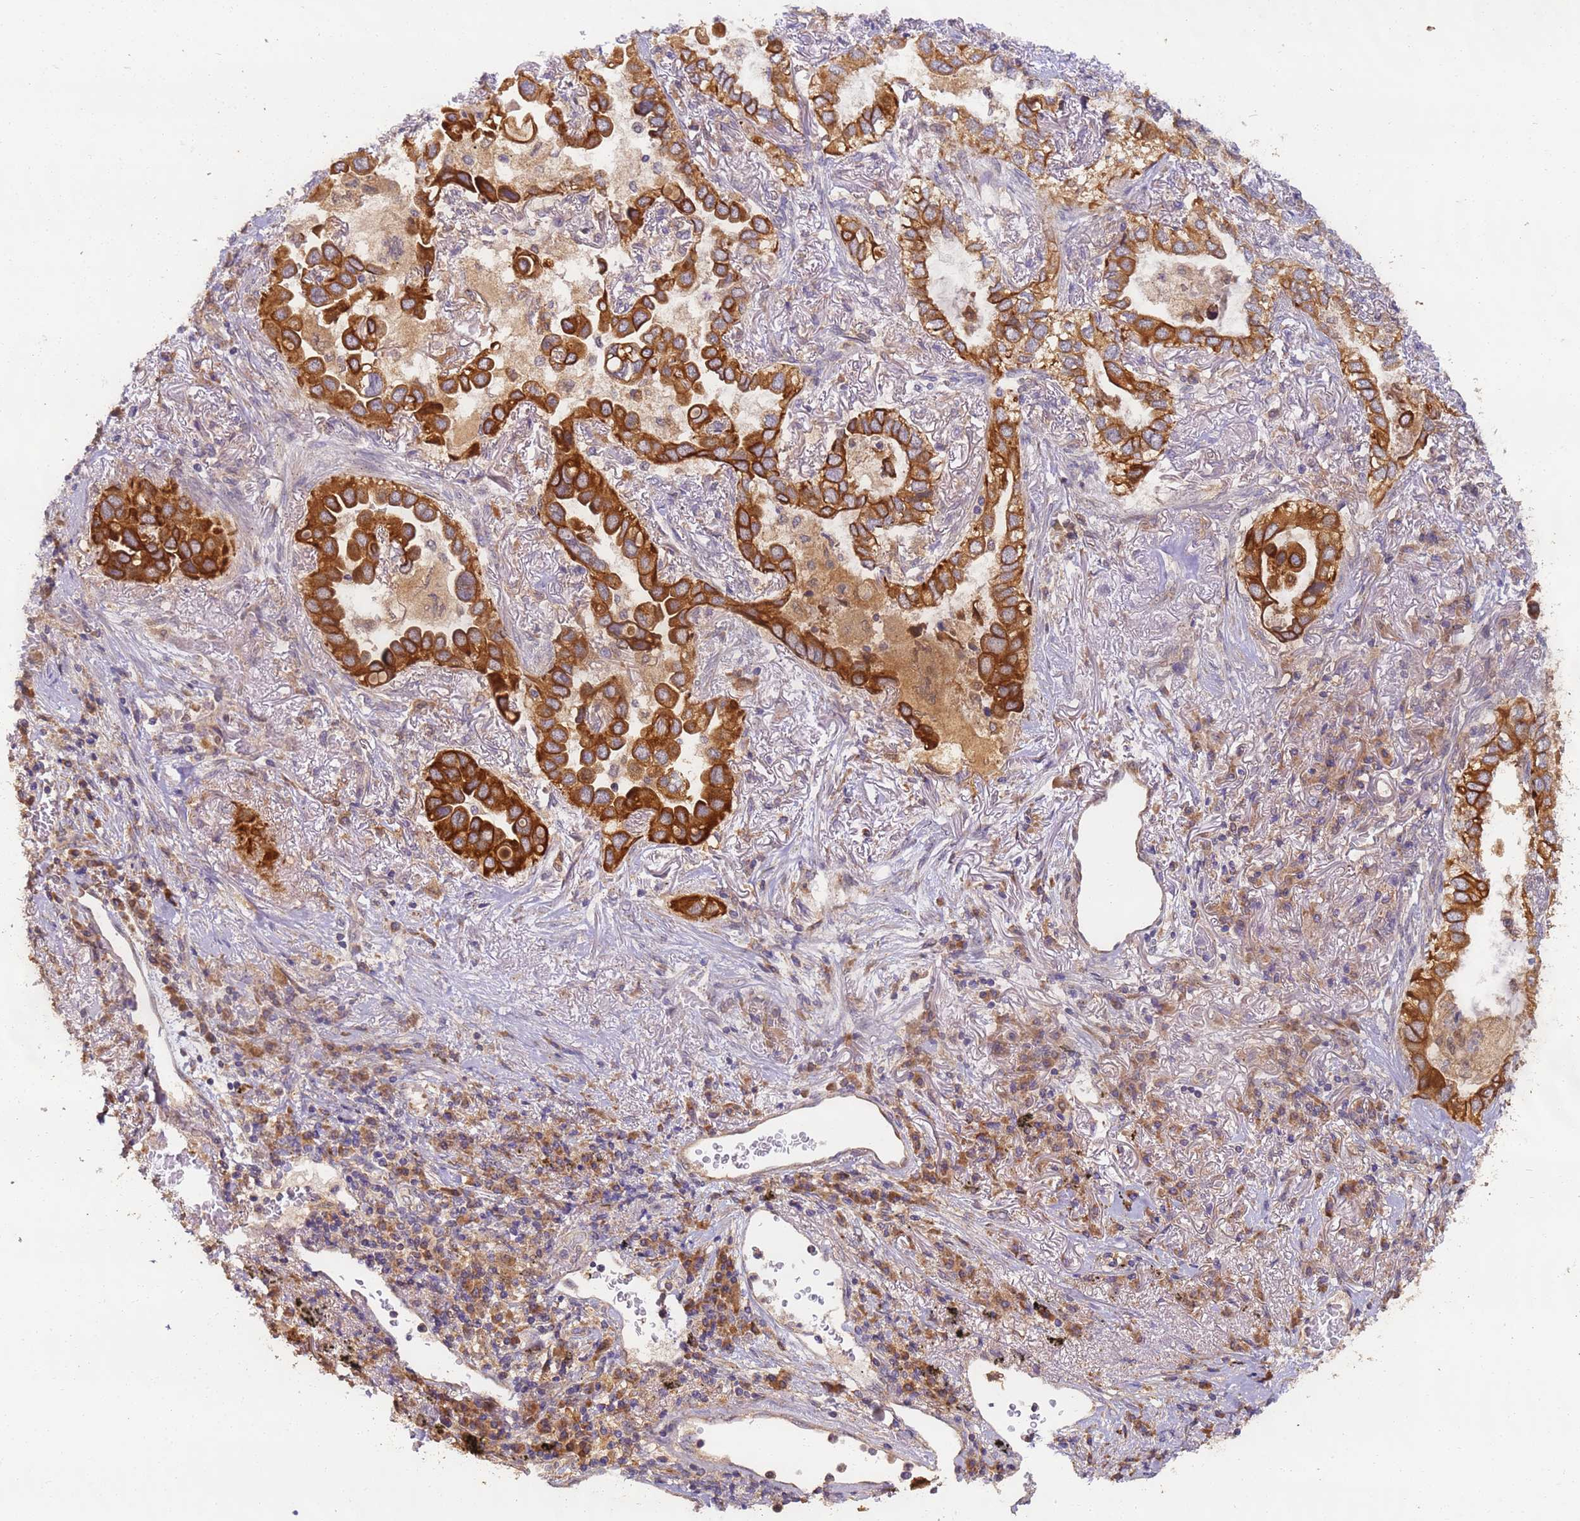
{"staining": {"intensity": "strong", "quantity": ">75%", "location": "cytoplasmic/membranous"}, "tissue": "lung cancer", "cell_type": "Tumor cells", "image_type": "cancer", "snomed": [{"axis": "morphology", "description": "Adenocarcinoma, NOS"}, {"axis": "topography", "description": "Lung"}], "caption": "Lung cancer (adenocarcinoma) stained with a brown dye demonstrates strong cytoplasmic/membranous positive staining in about >75% of tumor cells.", "gene": "TIGAR", "patient": {"sex": "female", "age": 76}}